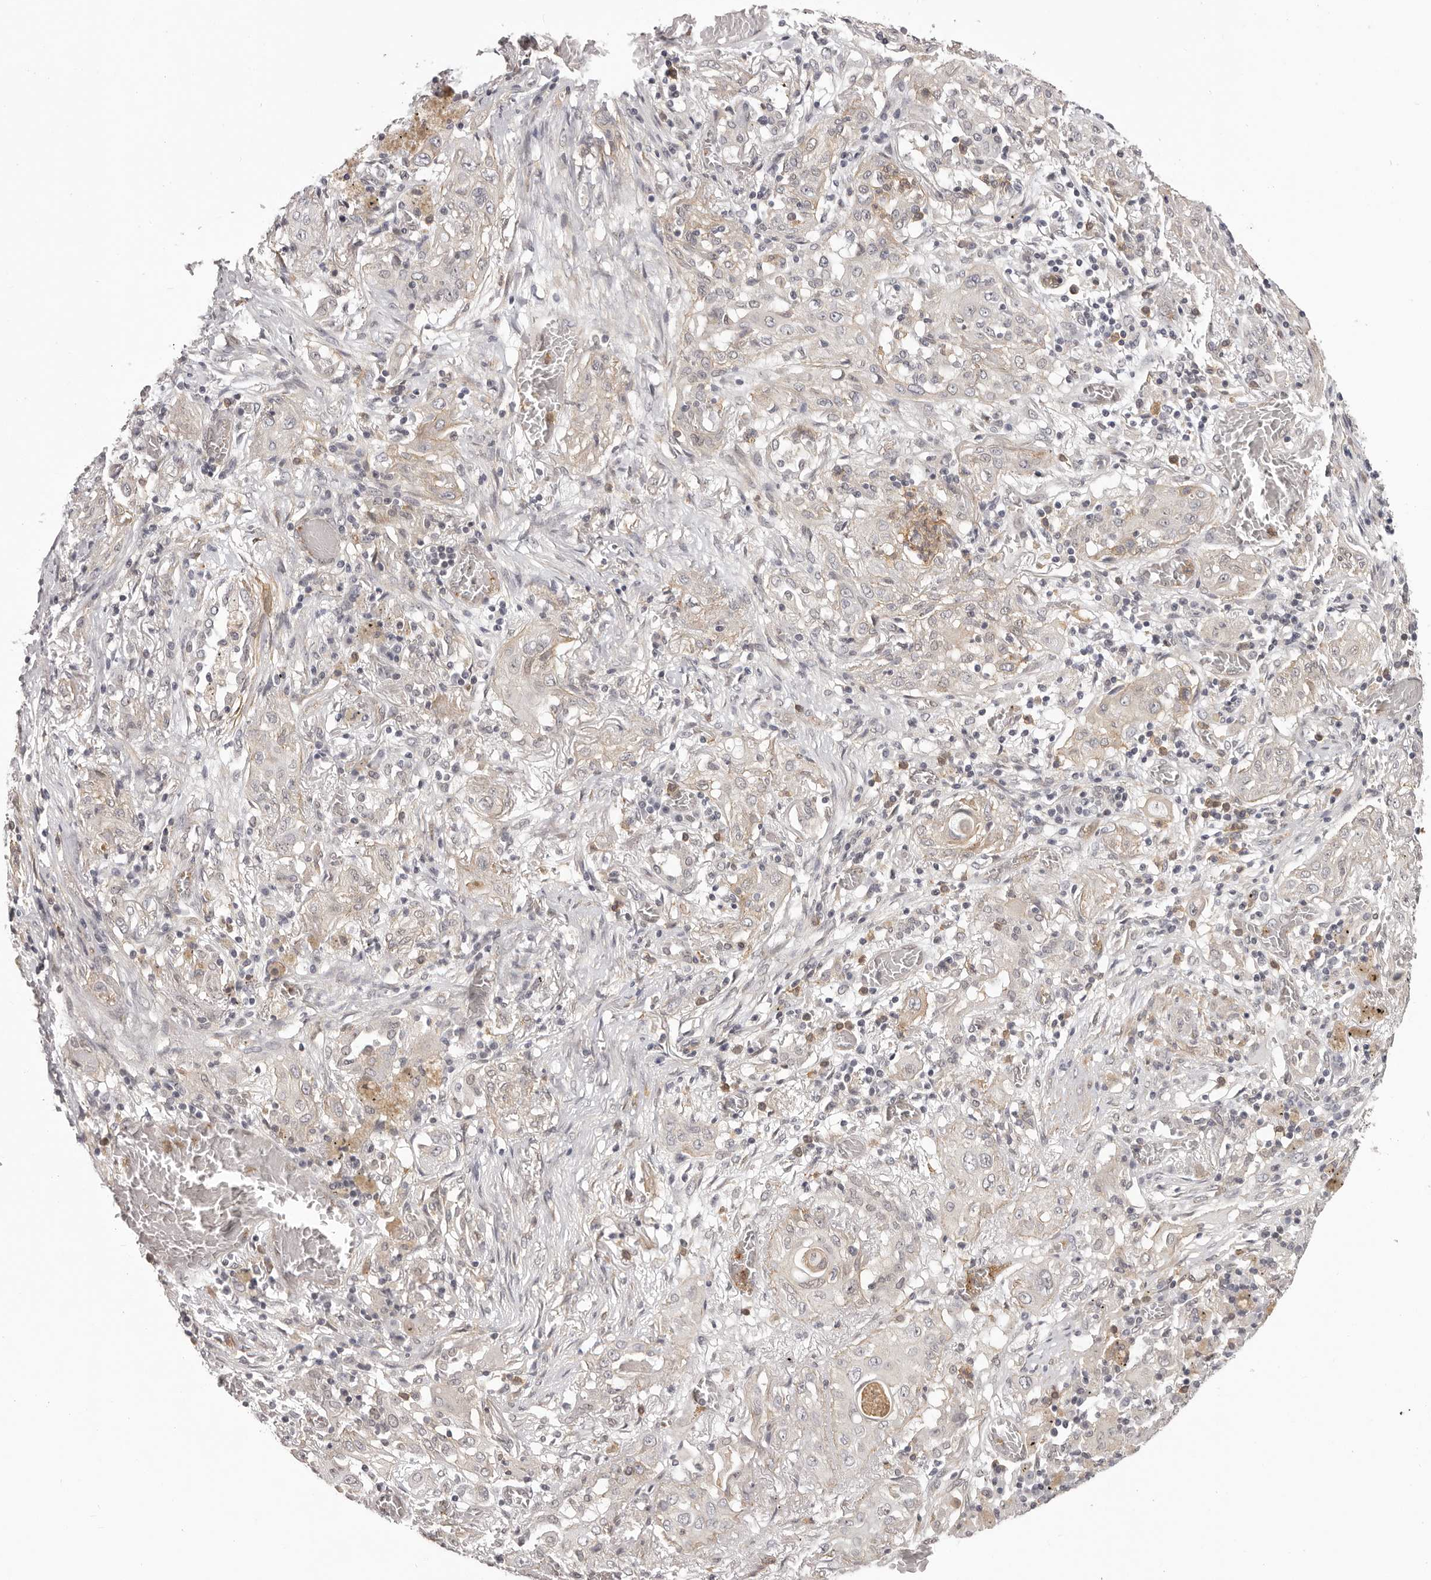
{"staining": {"intensity": "negative", "quantity": "none", "location": "none"}, "tissue": "lung cancer", "cell_type": "Tumor cells", "image_type": "cancer", "snomed": [{"axis": "morphology", "description": "Squamous cell carcinoma, NOS"}, {"axis": "topography", "description": "Lung"}], "caption": "Tumor cells show no significant protein expression in lung cancer.", "gene": "RNF2", "patient": {"sex": "female", "age": 47}}